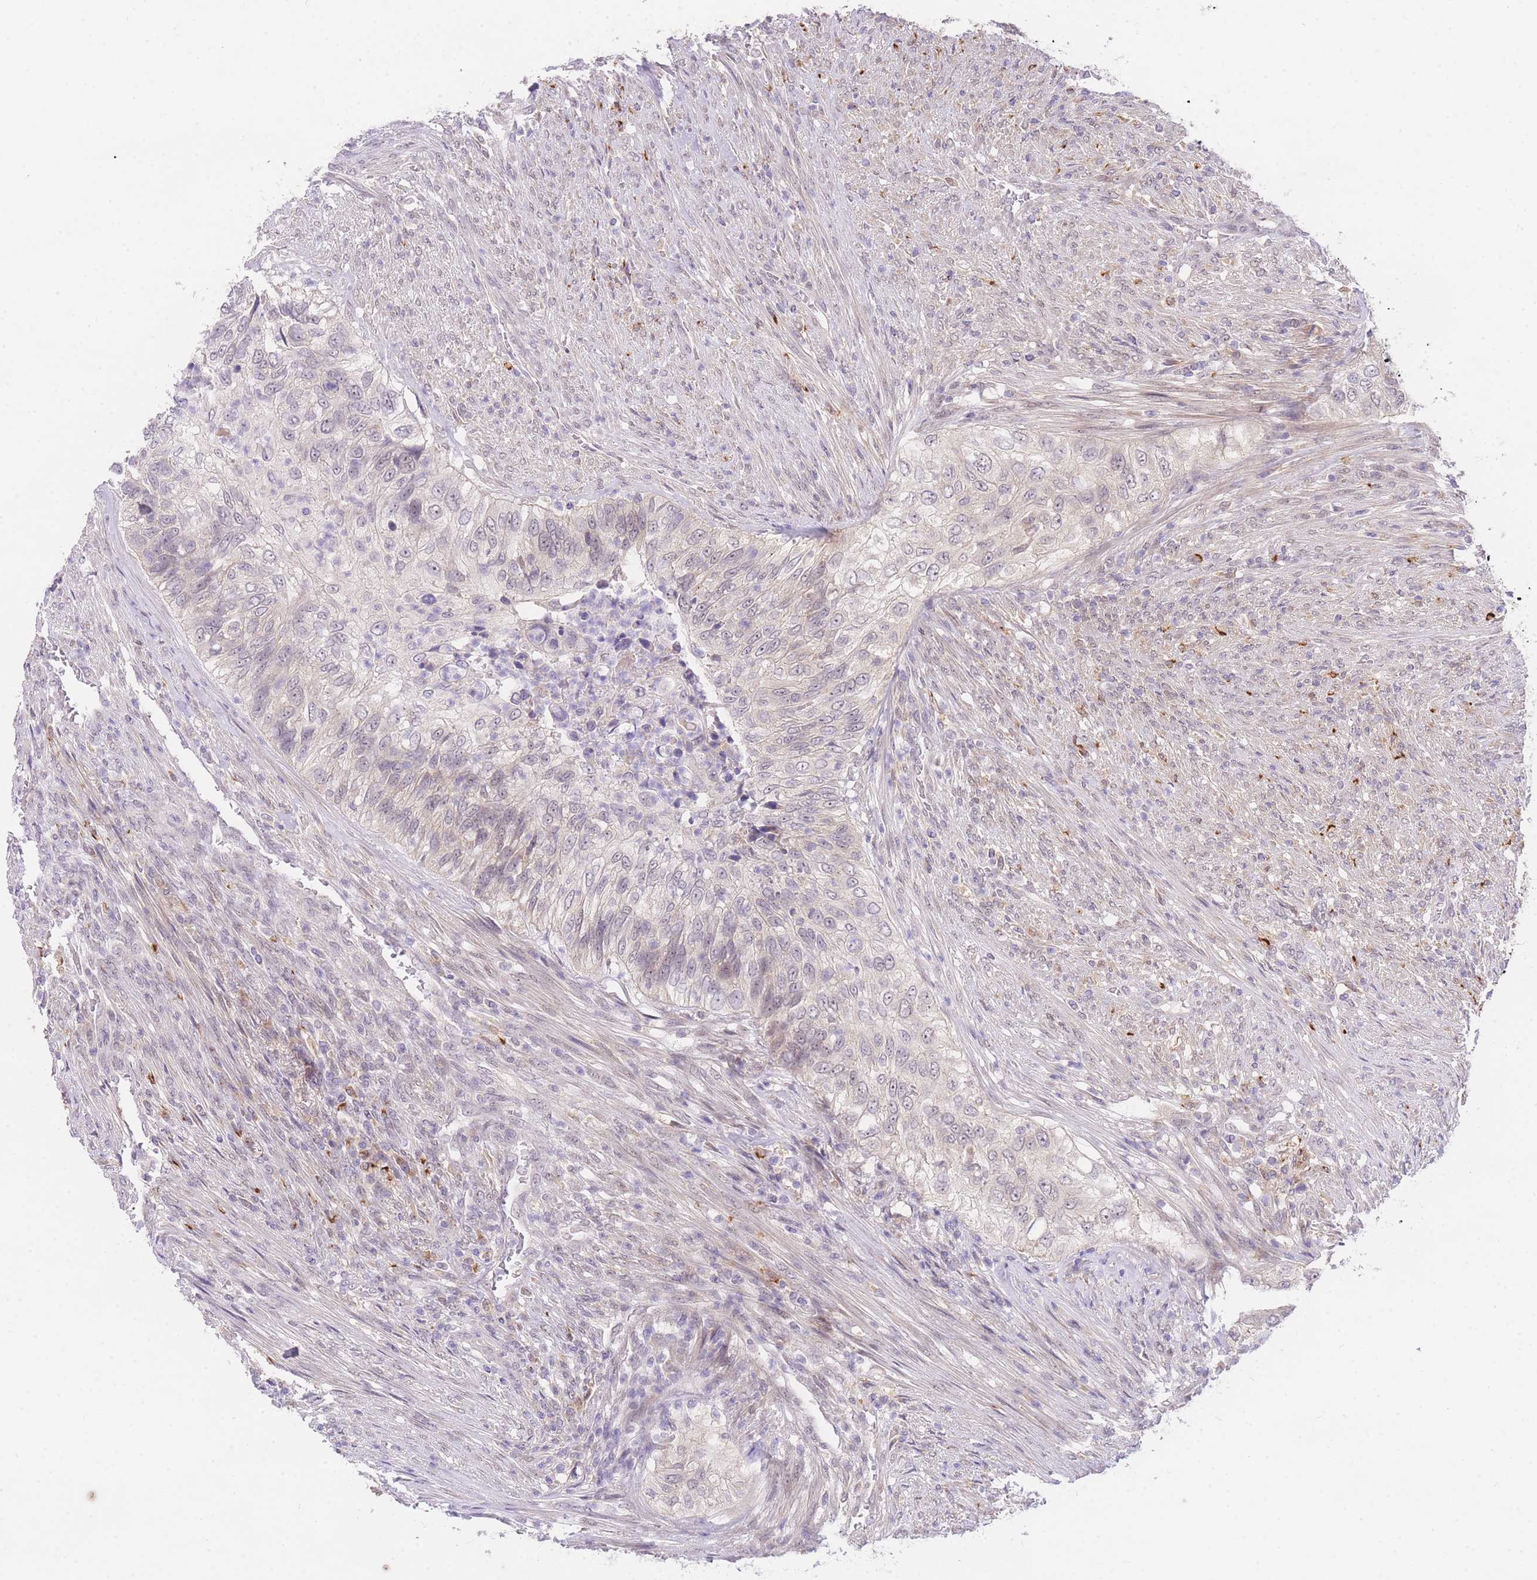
{"staining": {"intensity": "negative", "quantity": "none", "location": "none"}, "tissue": "urothelial cancer", "cell_type": "Tumor cells", "image_type": "cancer", "snomed": [{"axis": "morphology", "description": "Urothelial carcinoma, High grade"}, {"axis": "topography", "description": "Urinary bladder"}], "caption": "DAB (3,3'-diaminobenzidine) immunohistochemical staining of urothelial cancer exhibits no significant expression in tumor cells.", "gene": "SLC25A33", "patient": {"sex": "female", "age": 60}}